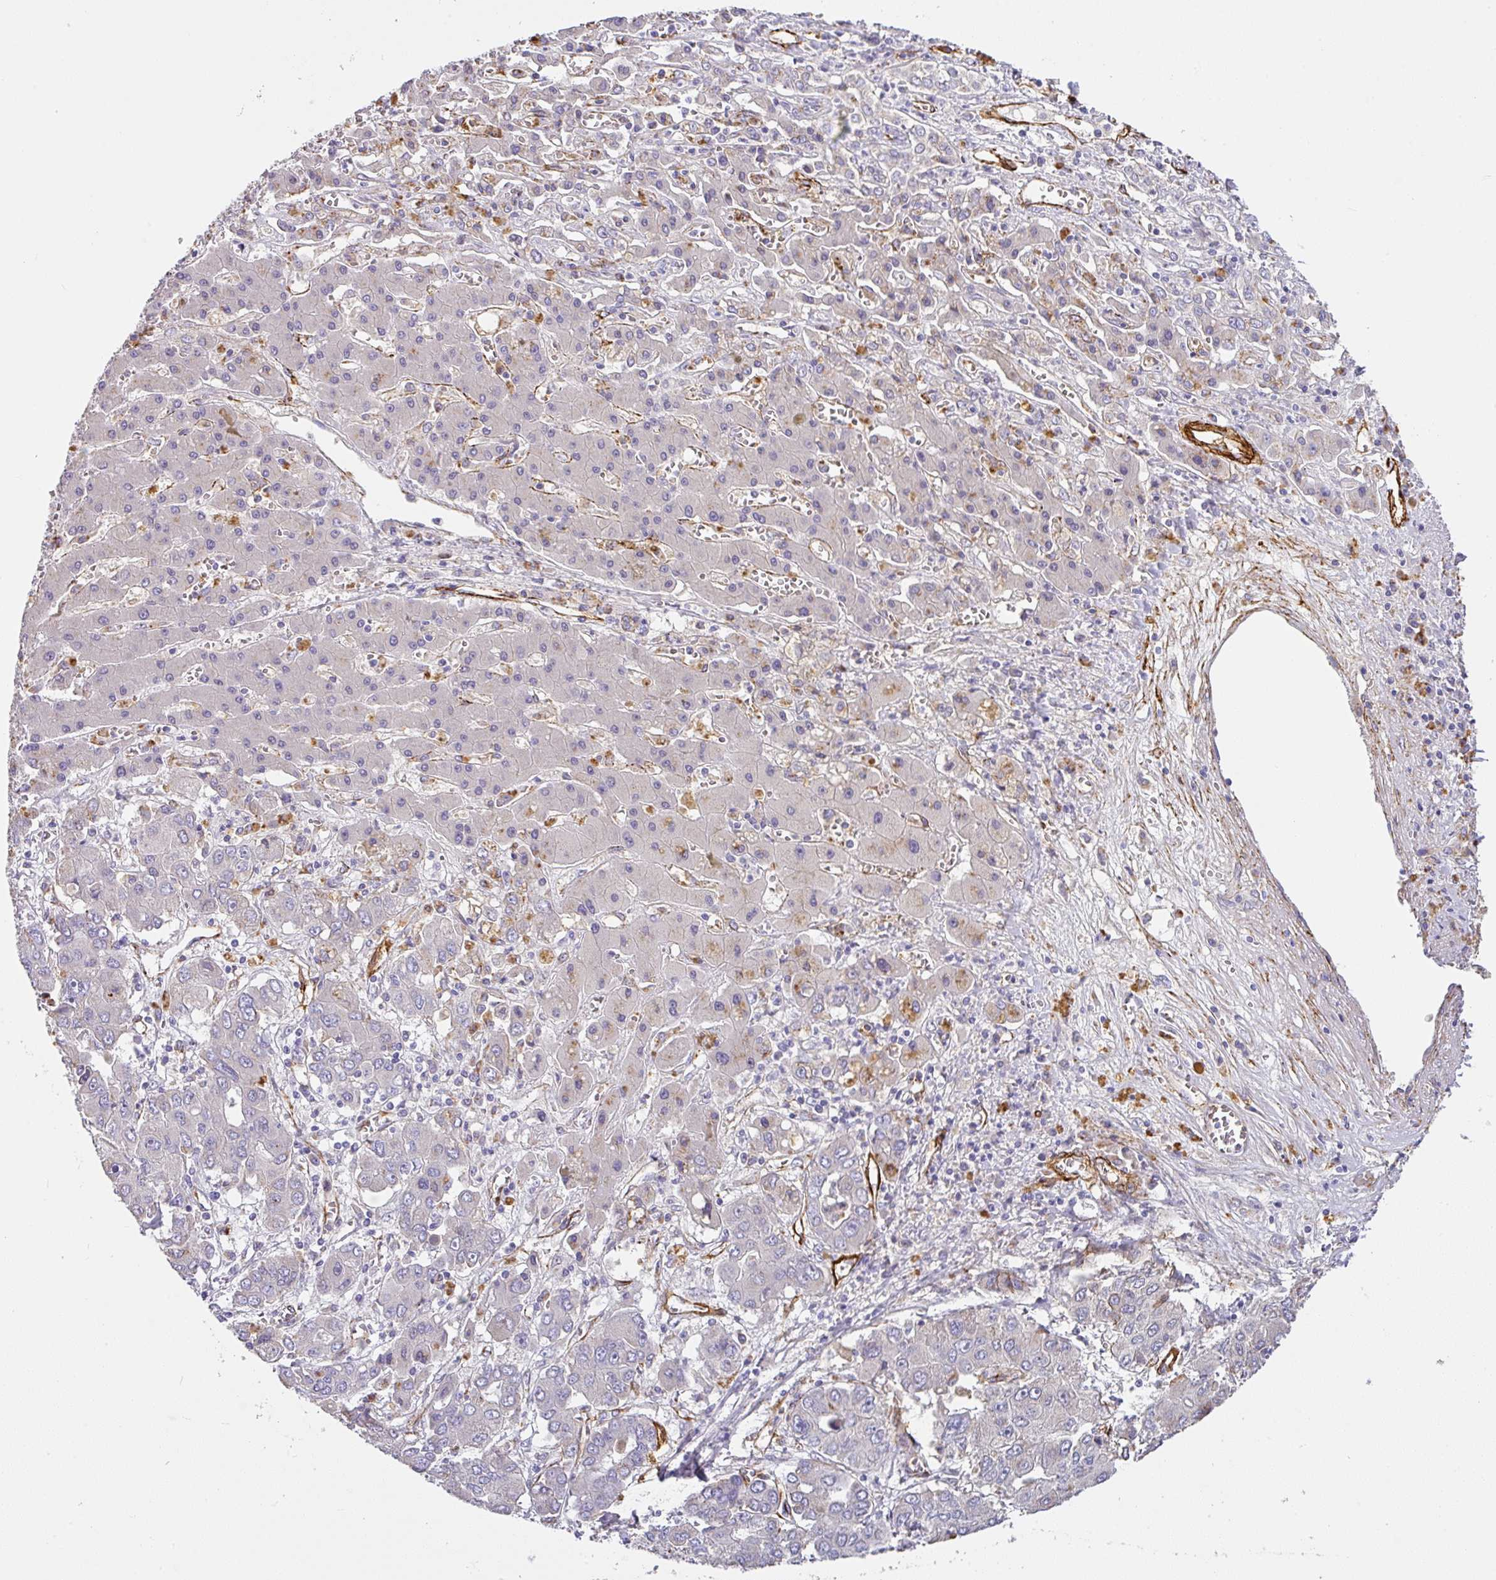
{"staining": {"intensity": "negative", "quantity": "none", "location": "none"}, "tissue": "liver cancer", "cell_type": "Tumor cells", "image_type": "cancer", "snomed": [{"axis": "morphology", "description": "Cholangiocarcinoma"}, {"axis": "topography", "description": "Liver"}], "caption": "The photomicrograph demonstrates no significant expression in tumor cells of liver cholangiocarcinoma.", "gene": "SLC25A17", "patient": {"sex": "male", "age": 67}}